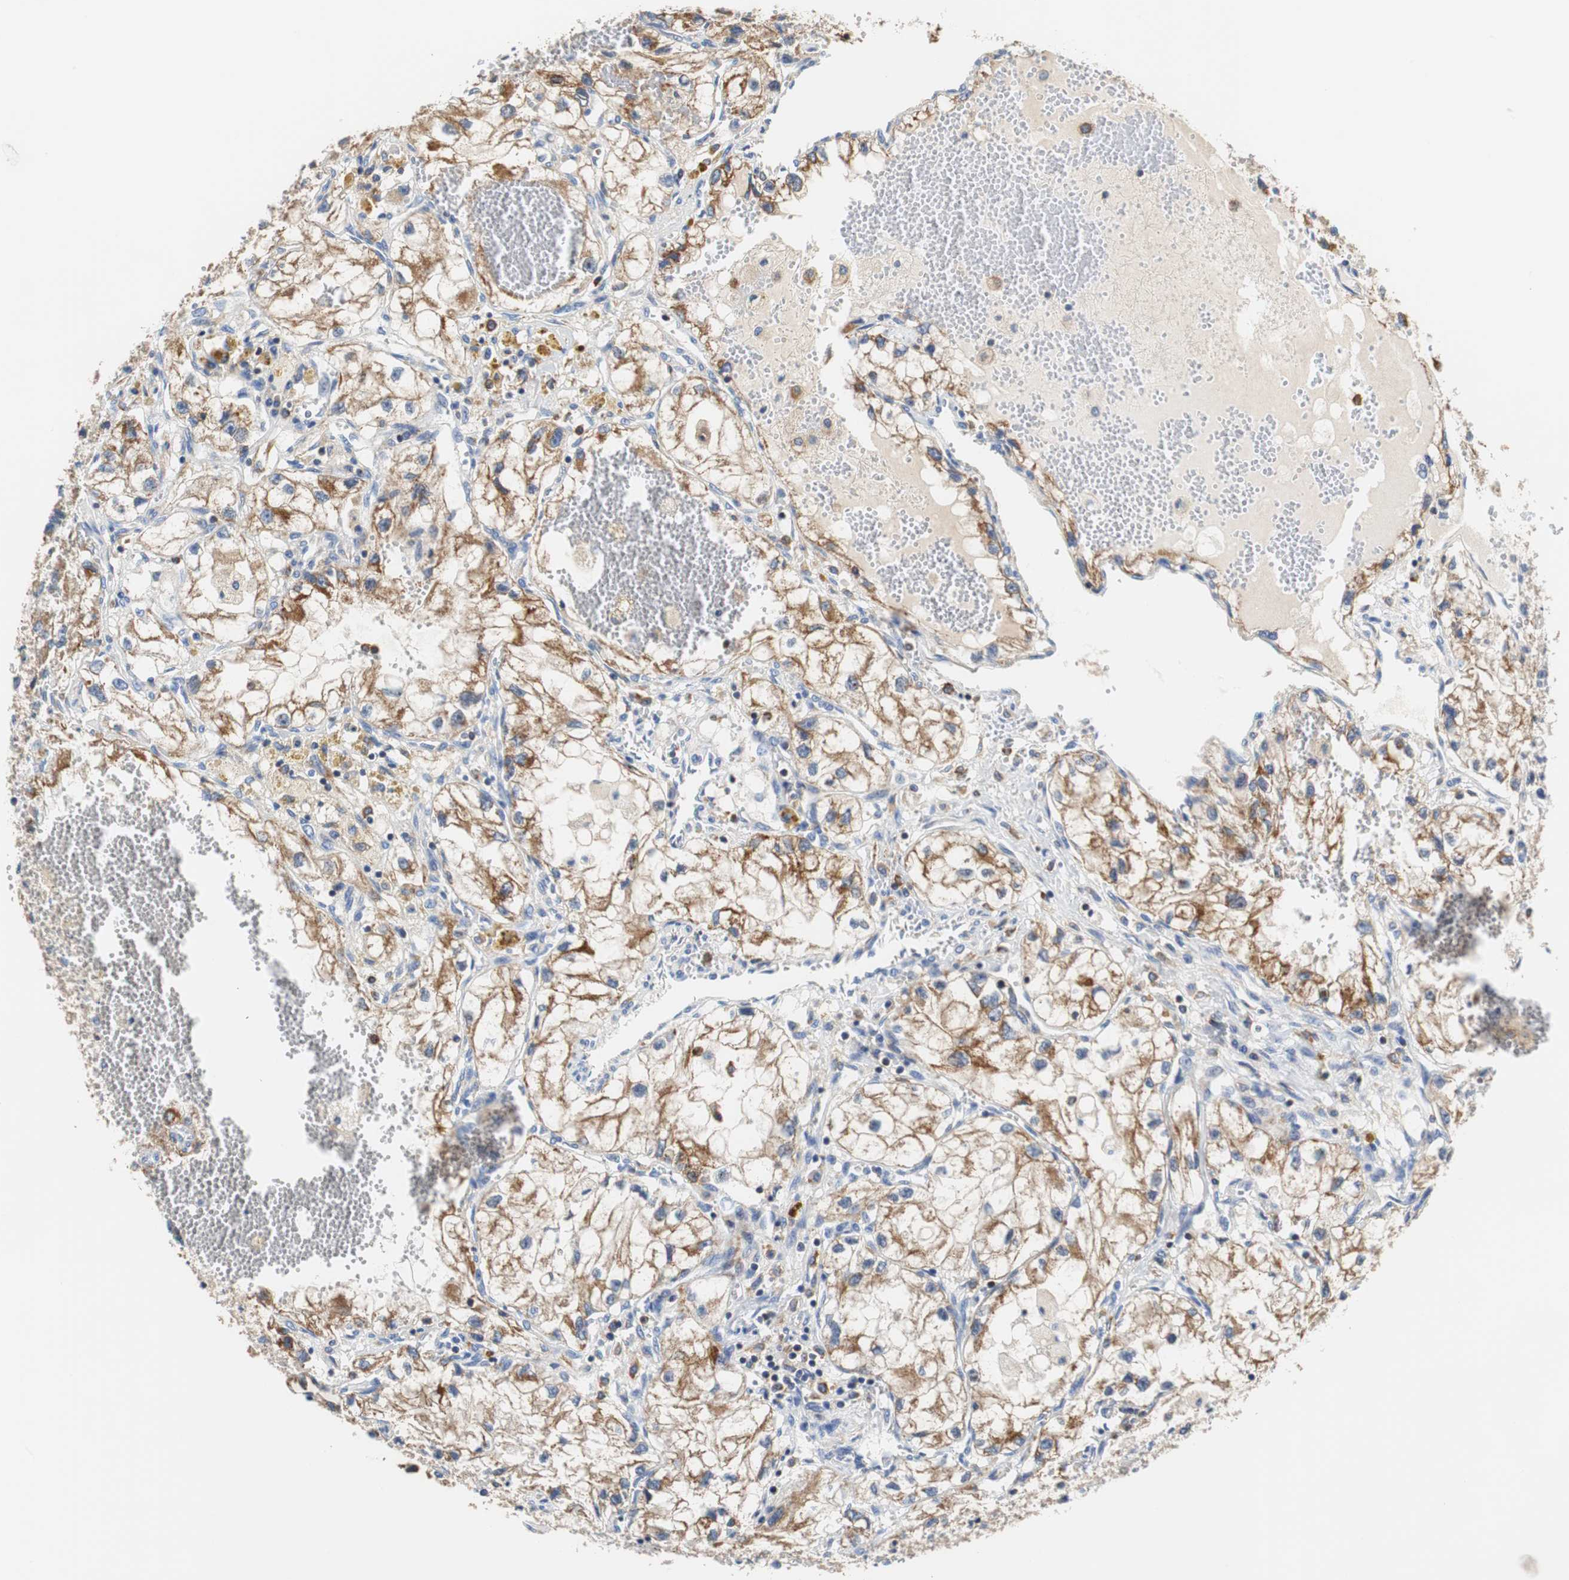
{"staining": {"intensity": "strong", "quantity": ">75%", "location": "cytoplasmic/membranous"}, "tissue": "renal cancer", "cell_type": "Tumor cells", "image_type": "cancer", "snomed": [{"axis": "morphology", "description": "Adenocarcinoma, NOS"}, {"axis": "topography", "description": "Kidney"}], "caption": "Renal cancer was stained to show a protein in brown. There is high levels of strong cytoplasmic/membranous expression in approximately >75% of tumor cells.", "gene": "VAMP8", "patient": {"sex": "female", "age": 70}}